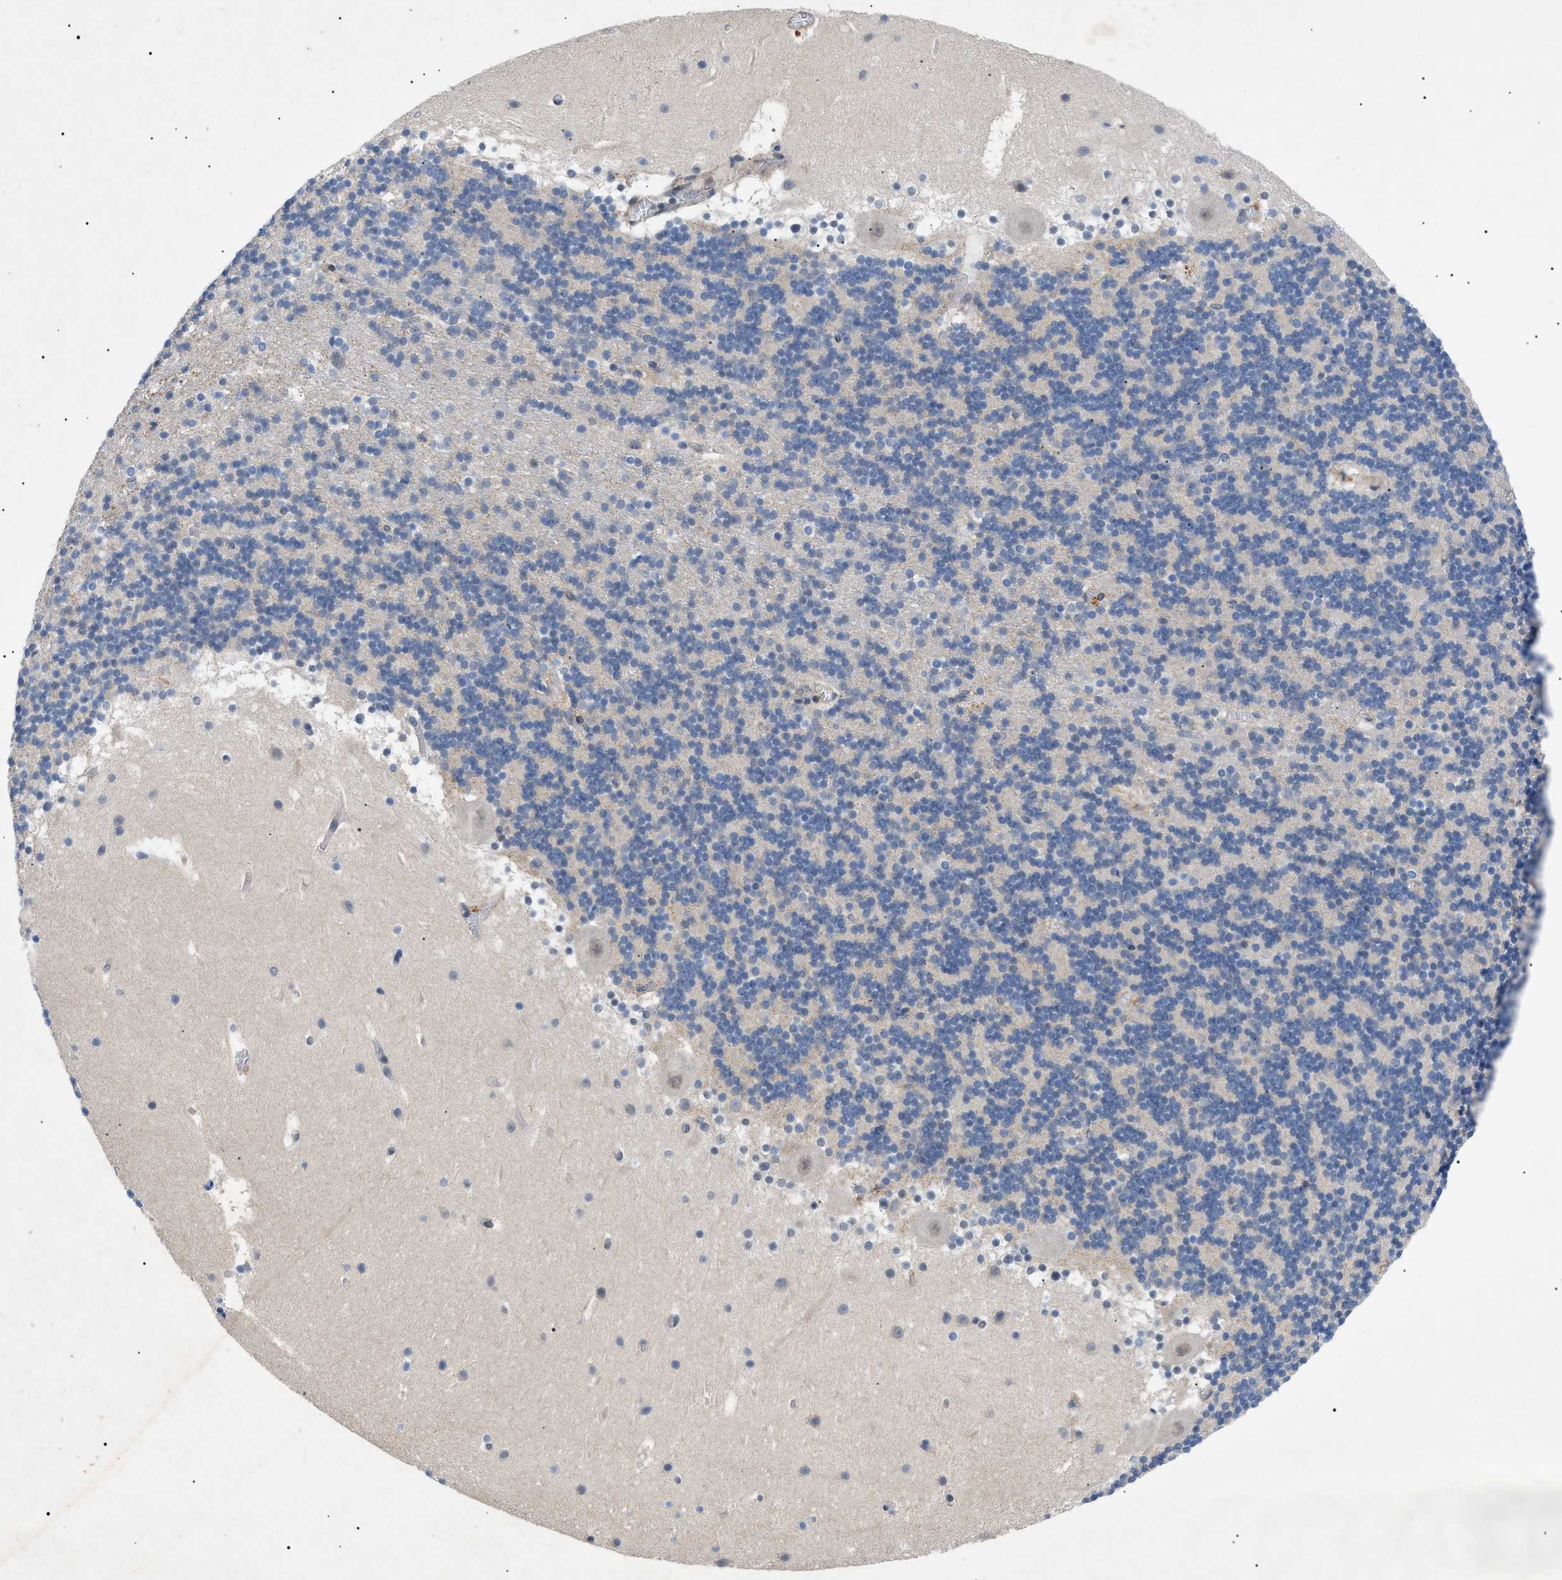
{"staining": {"intensity": "negative", "quantity": "none", "location": "none"}, "tissue": "cerebellum", "cell_type": "Cells in granular layer", "image_type": "normal", "snomed": [{"axis": "morphology", "description": "Normal tissue, NOS"}, {"axis": "topography", "description": "Cerebellum"}], "caption": "This is an immunohistochemistry histopathology image of normal human cerebellum. There is no positivity in cells in granular layer.", "gene": "RIPK1", "patient": {"sex": "male", "age": 45}}